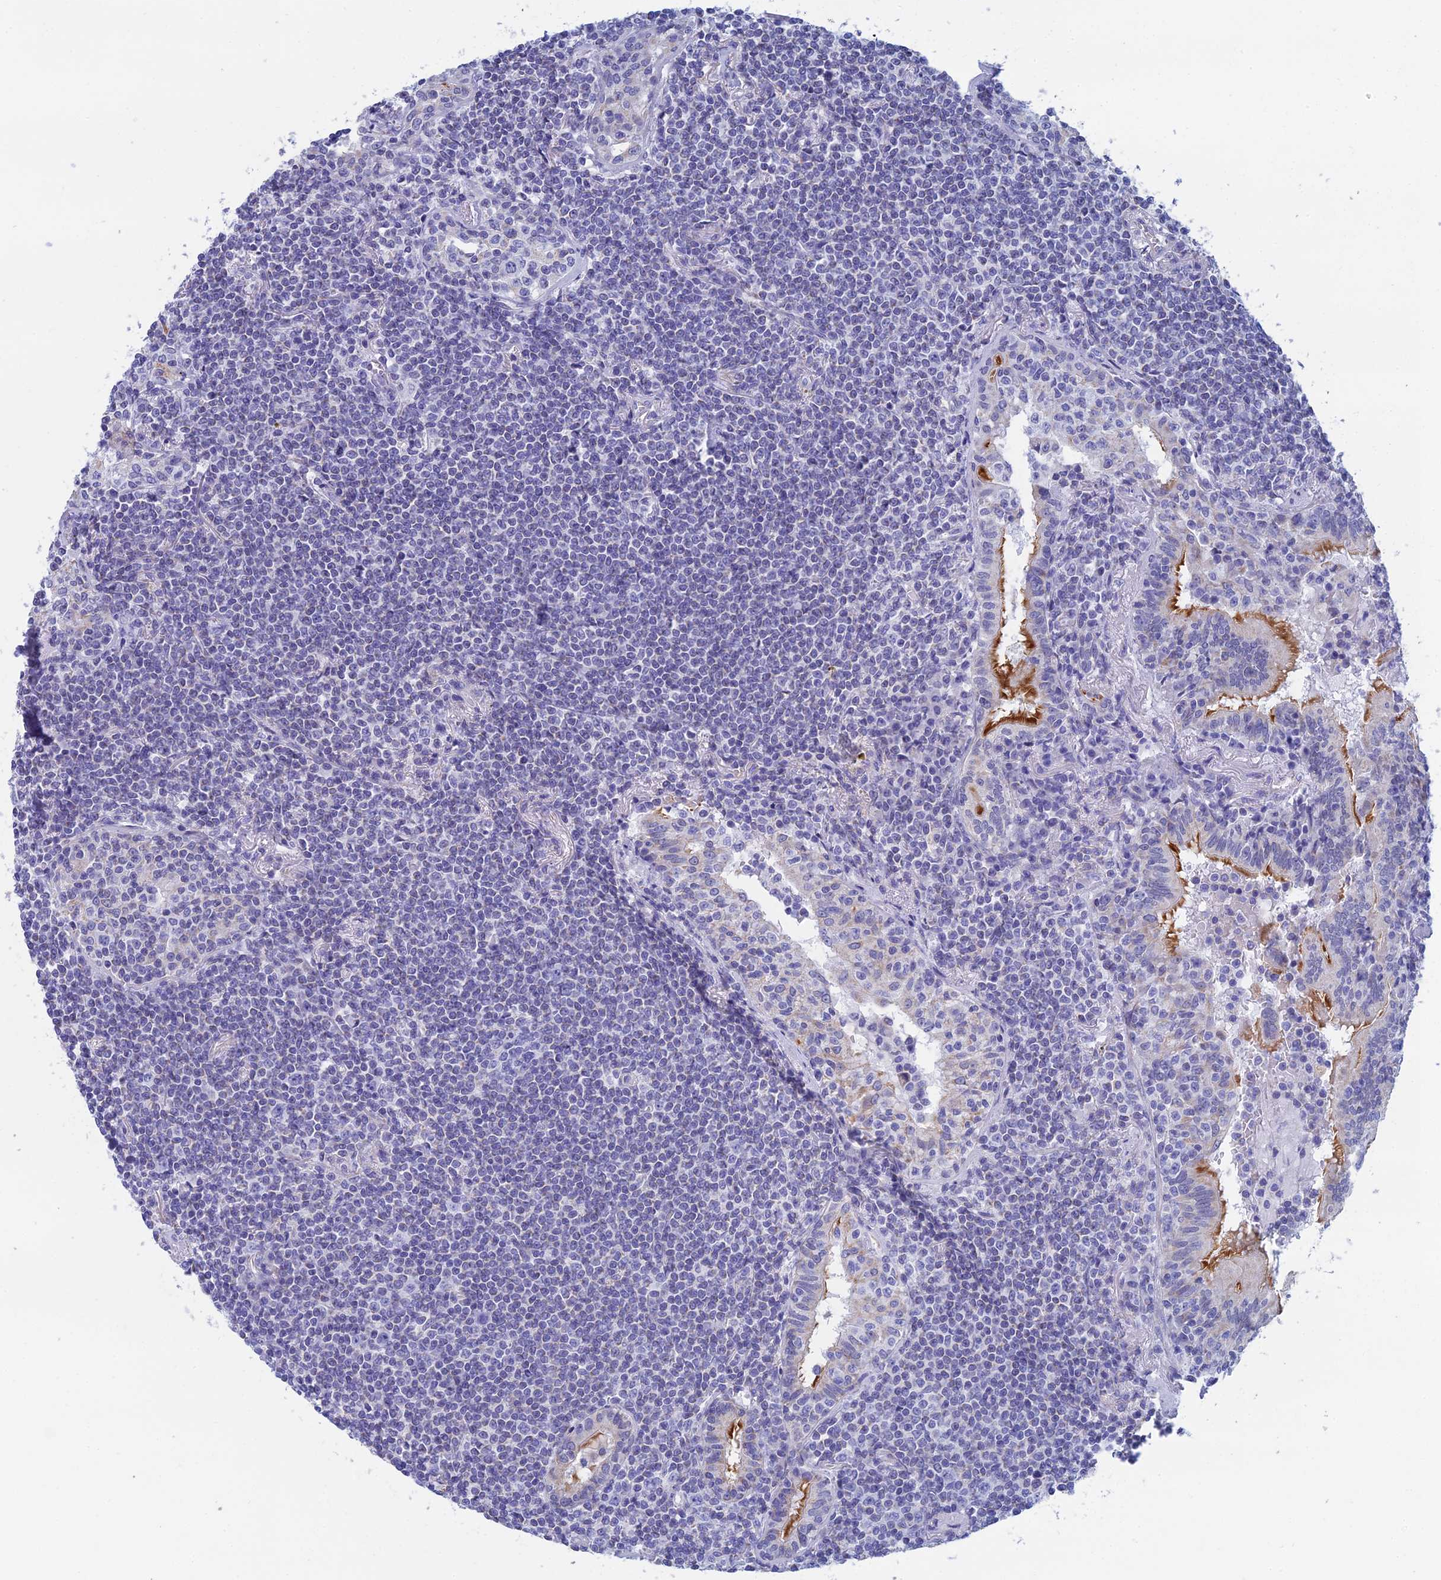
{"staining": {"intensity": "negative", "quantity": "none", "location": "none"}, "tissue": "lymphoma", "cell_type": "Tumor cells", "image_type": "cancer", "snomed": [{"axis": "morphology", "description": "Malignant lymphoma, non-Hodgkin's type, Low grade"}, {"axis": "topography", "description": "Lung"}], "caption": "High magnification brightfield microscopy of lymphoma stained with DAB (brown) and counterstained with hematoxylin (blue): tumor cells show no significant expression.", "gene": "CFAP210", "patient": {"sex": "female", "age": 71}}